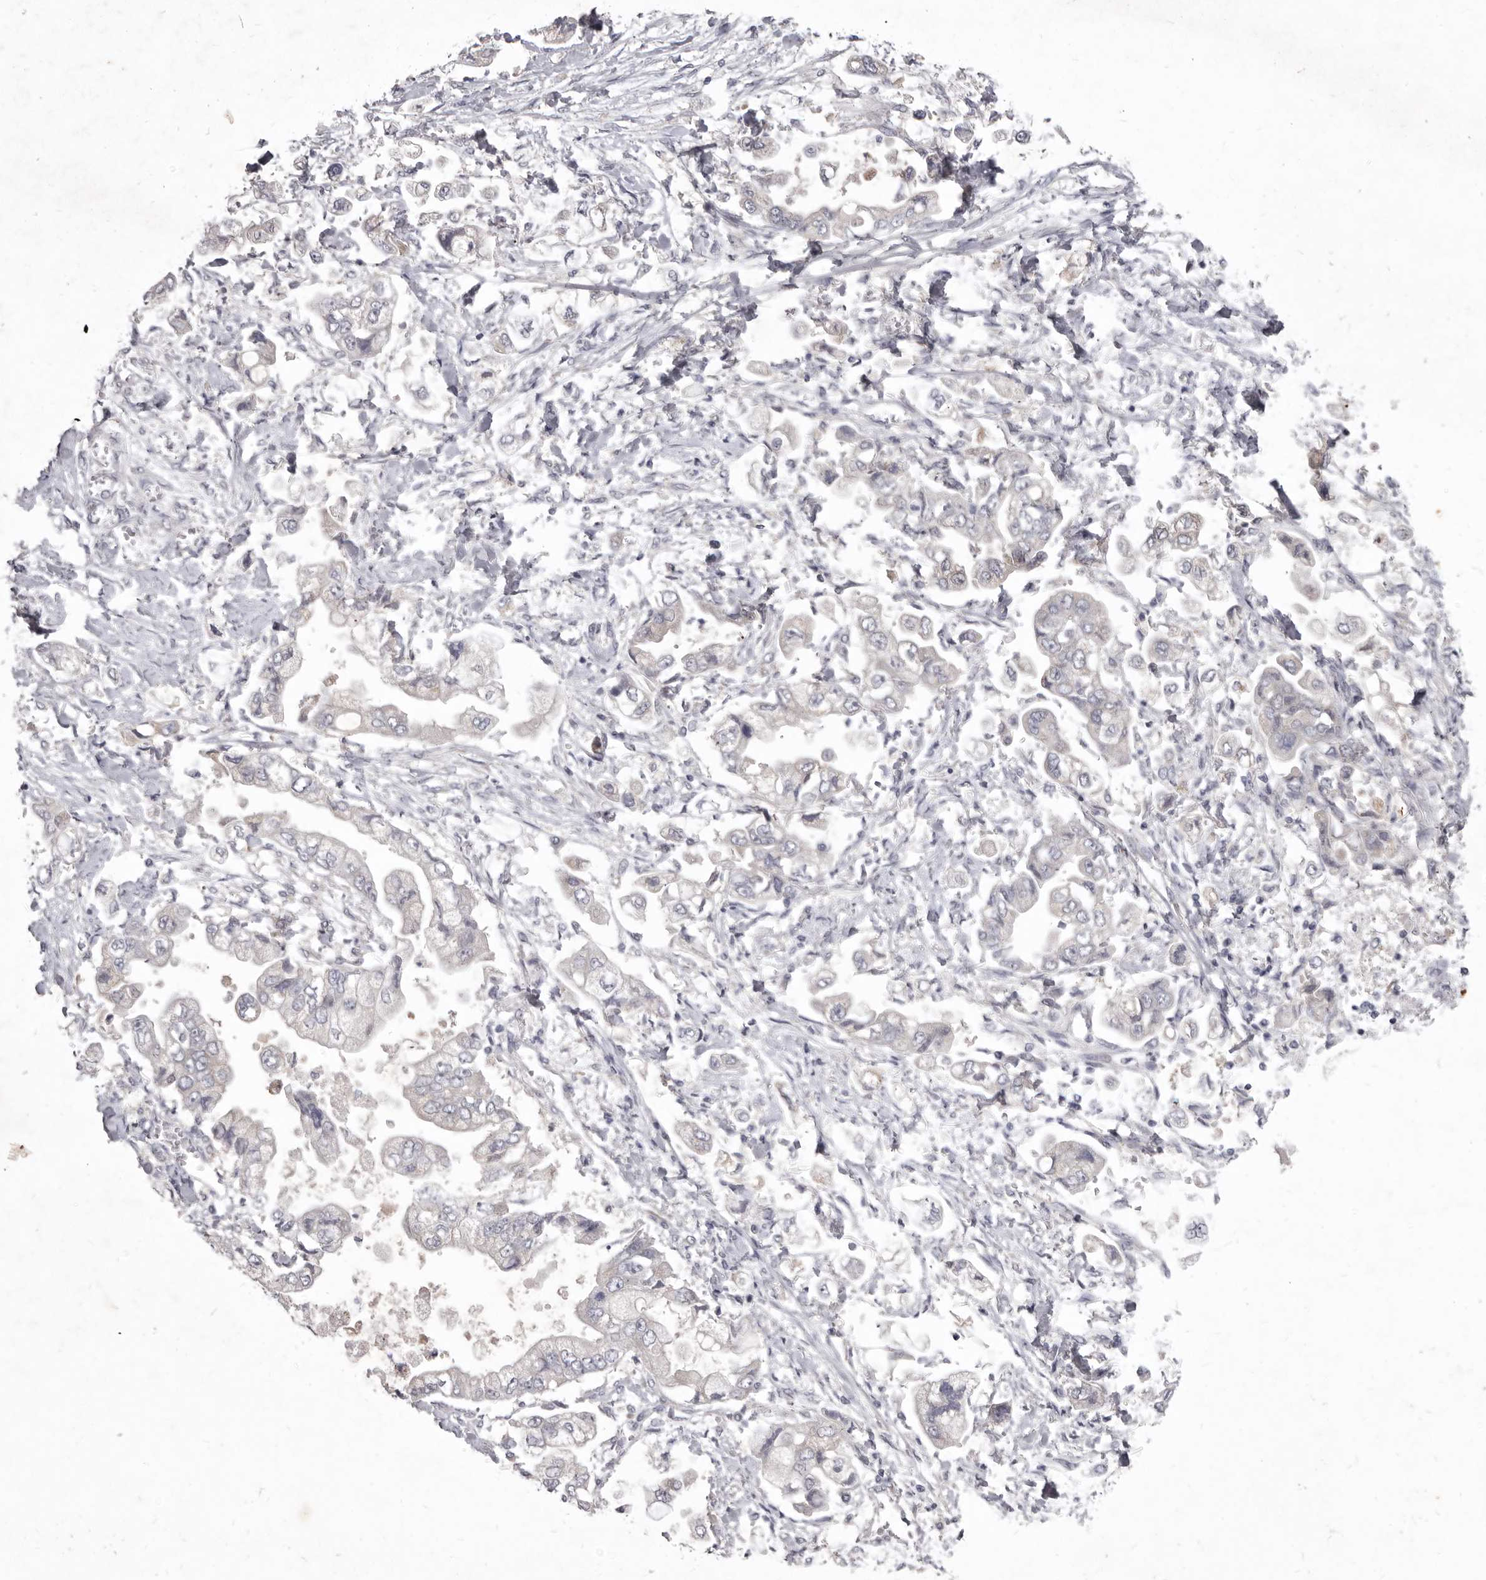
{"staining": {"intensity": "negative", "quantity": "none", "location": "none"}, "tissue": "stomach cancer", "cell_type": "Tumor cells", "image_type": "cancer", "snomed": [{"axis": "morphology", "description": "Adenocarcinoma, NOS"}, {"axis": "topography", "description": "Stomach"}], "caption": "A high-resolution micrograph shows IHC staining of adenocarcinoma (stomach), which displays no significant staining in tumor cells. The staining is performed using DAB (3,3'-diaminobenzidine) brown chromogen with nuclei counter-stained in using hematoxylin.", "gene": "P2RX6", "patient": {"sex": "male", "age": 62}}